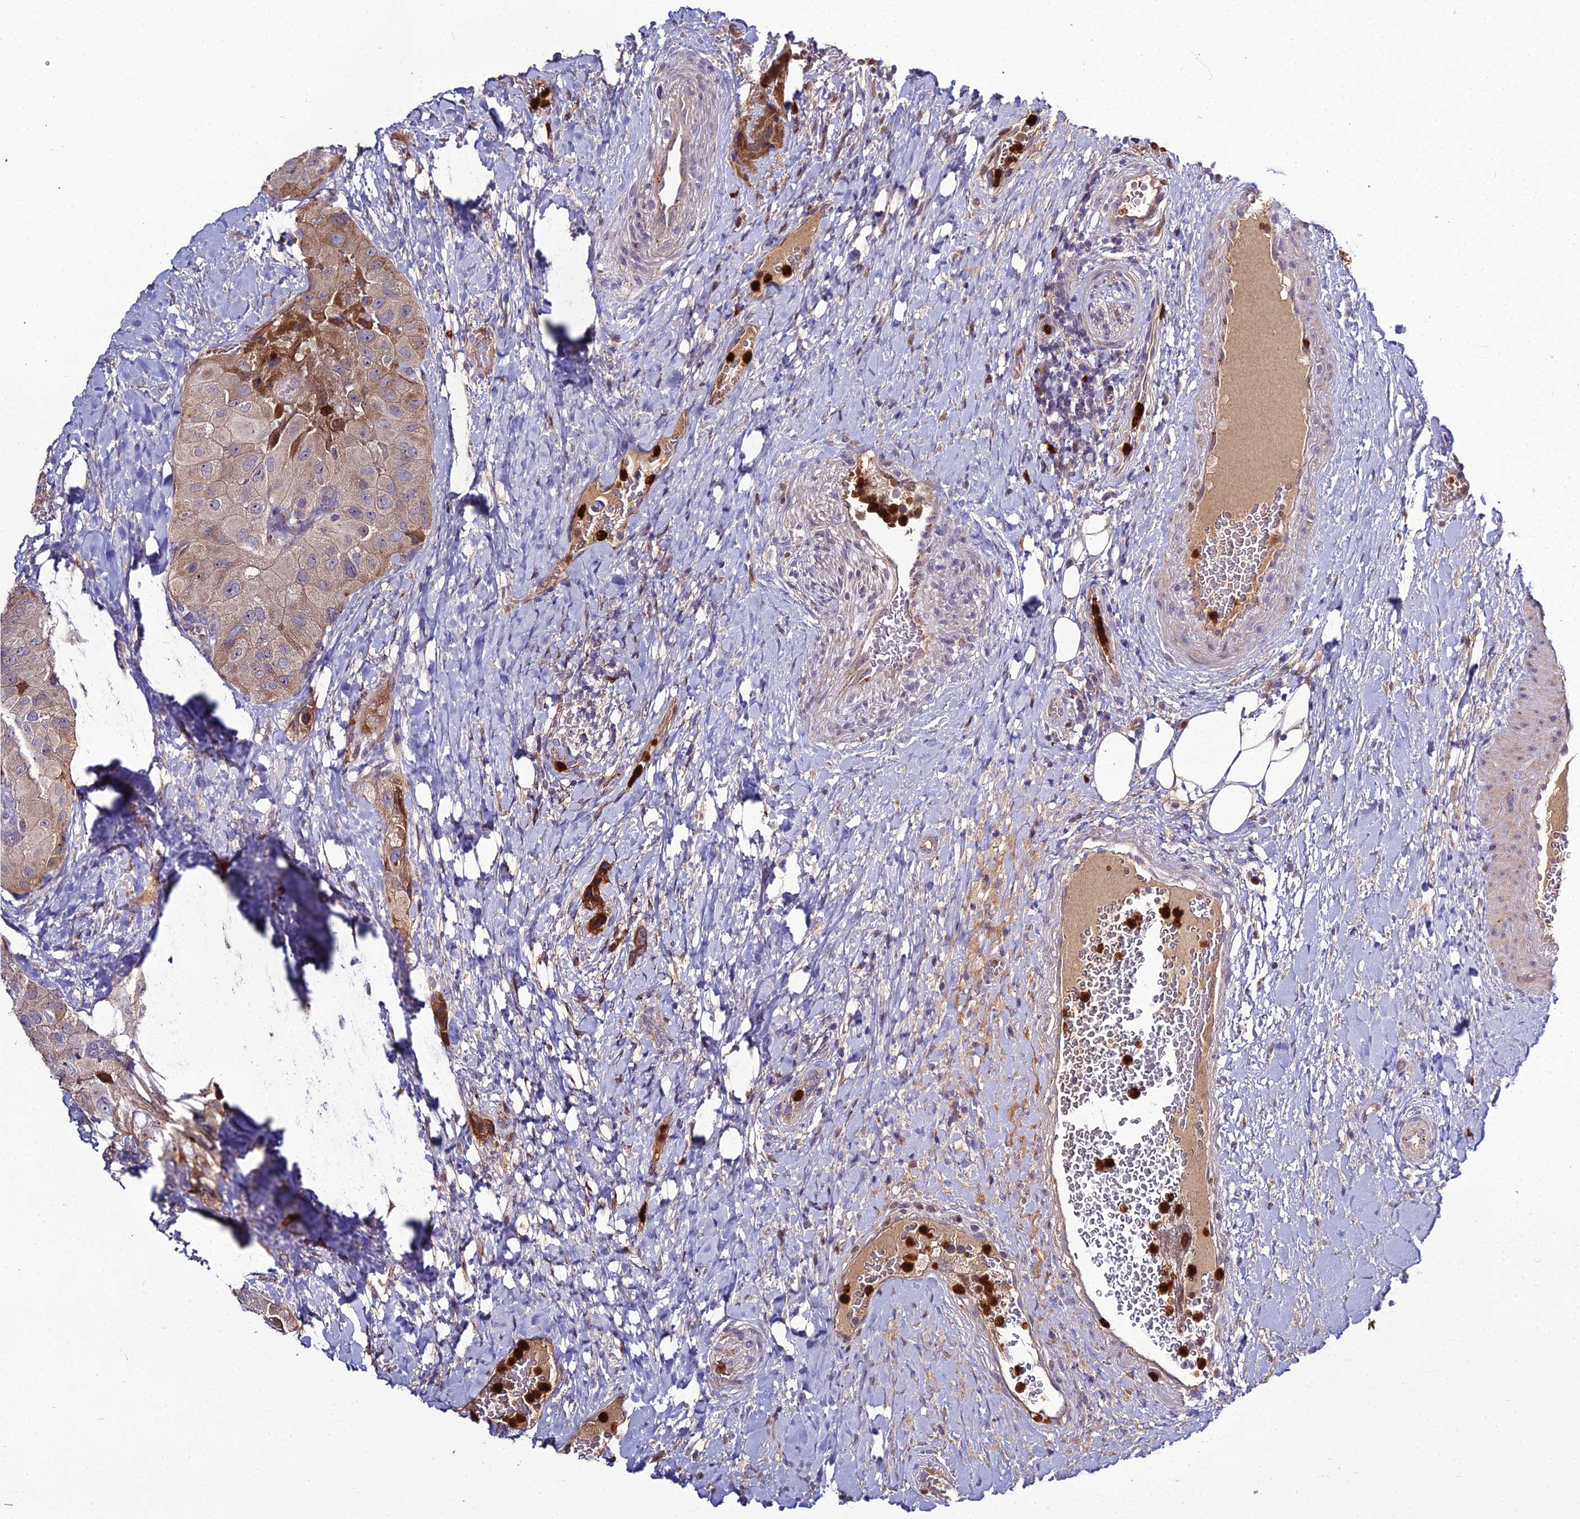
{"staining": {"intensity": "weak", "quantity": "25%-75%", "location": "cytoplasmic/membranous"}, "tissue": "thyroid cancer", "cell_type": "Tumor cells", "image_type": "cancer", "snomed": [{"axis": "morphology", "description": "Normal tissue, NOS"}, {"axis": "morphology", "description": "Papillary adenocarcinoma, NOS"}, {"axis": "topography", "description": "Thyroid gland"}], "caption": "Immunohistochemical staining of human thyroid cancer (papillary adenocarcinoma) exhibits low levels of weak cytoplasmic/membranous staining in approximately 25%-75% of tumor cells. (DAB IHC, brown staining for protein, blue staining for nuclei).", "gene": "EID2", "patient": {"sex": "female", "age": 59}}